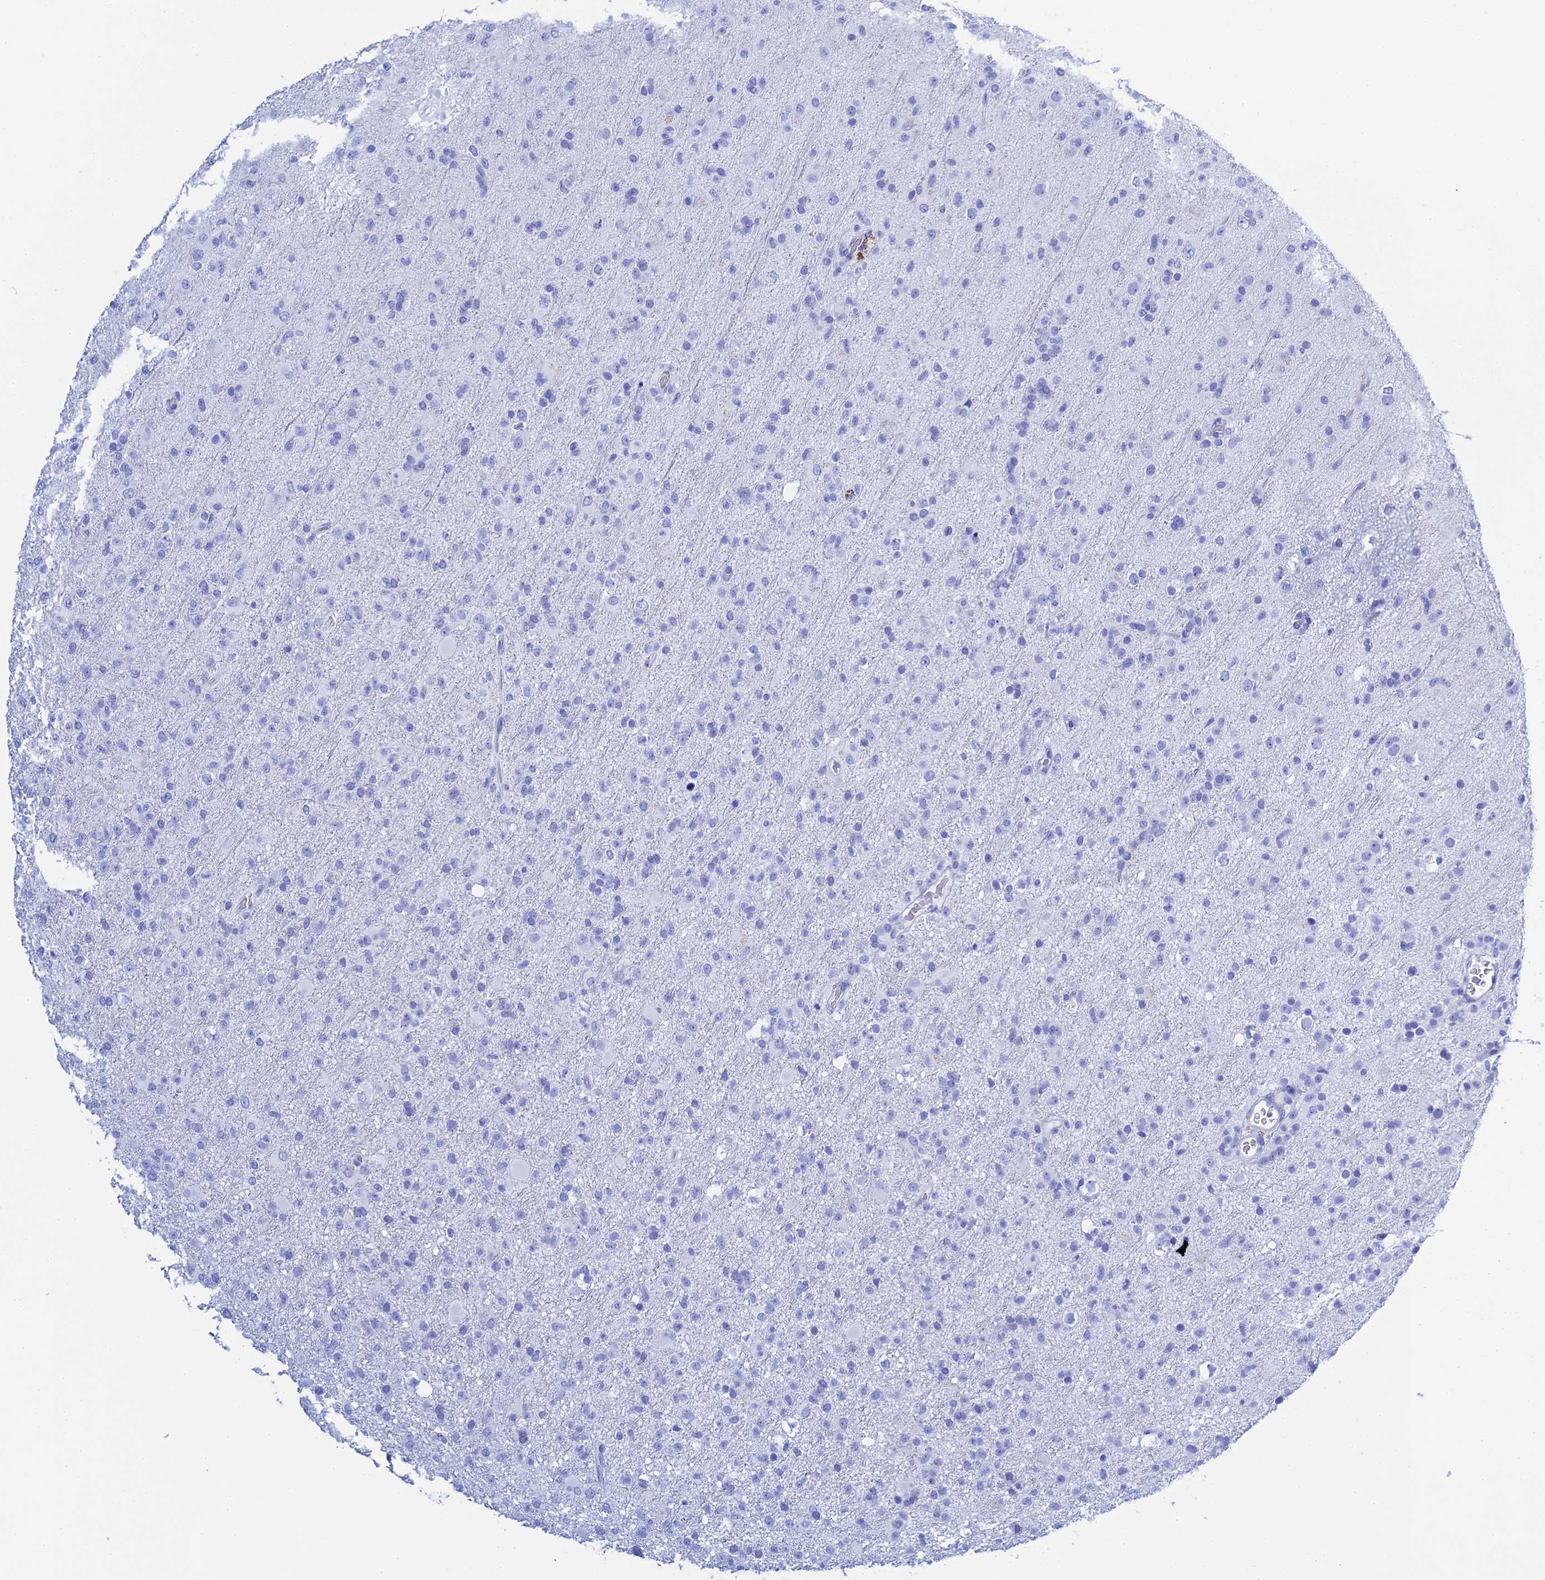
{"staining": {"intensity": "negative", "quantity": "none", "location": "none"}, "tissue": "glioma", "cell_type": "Tumor cells", "image_type": "cancer", "snomed": [{"axis": "morphology", "description": "Glioma, malignant, Low grade"}, {"axis": "topography", "description": "Brain"}], "caption": "The micrograph shows no staining of tumor cells in glioma.", "gene": "TEX101", "patient": {"sex": "male", "age": 65}}